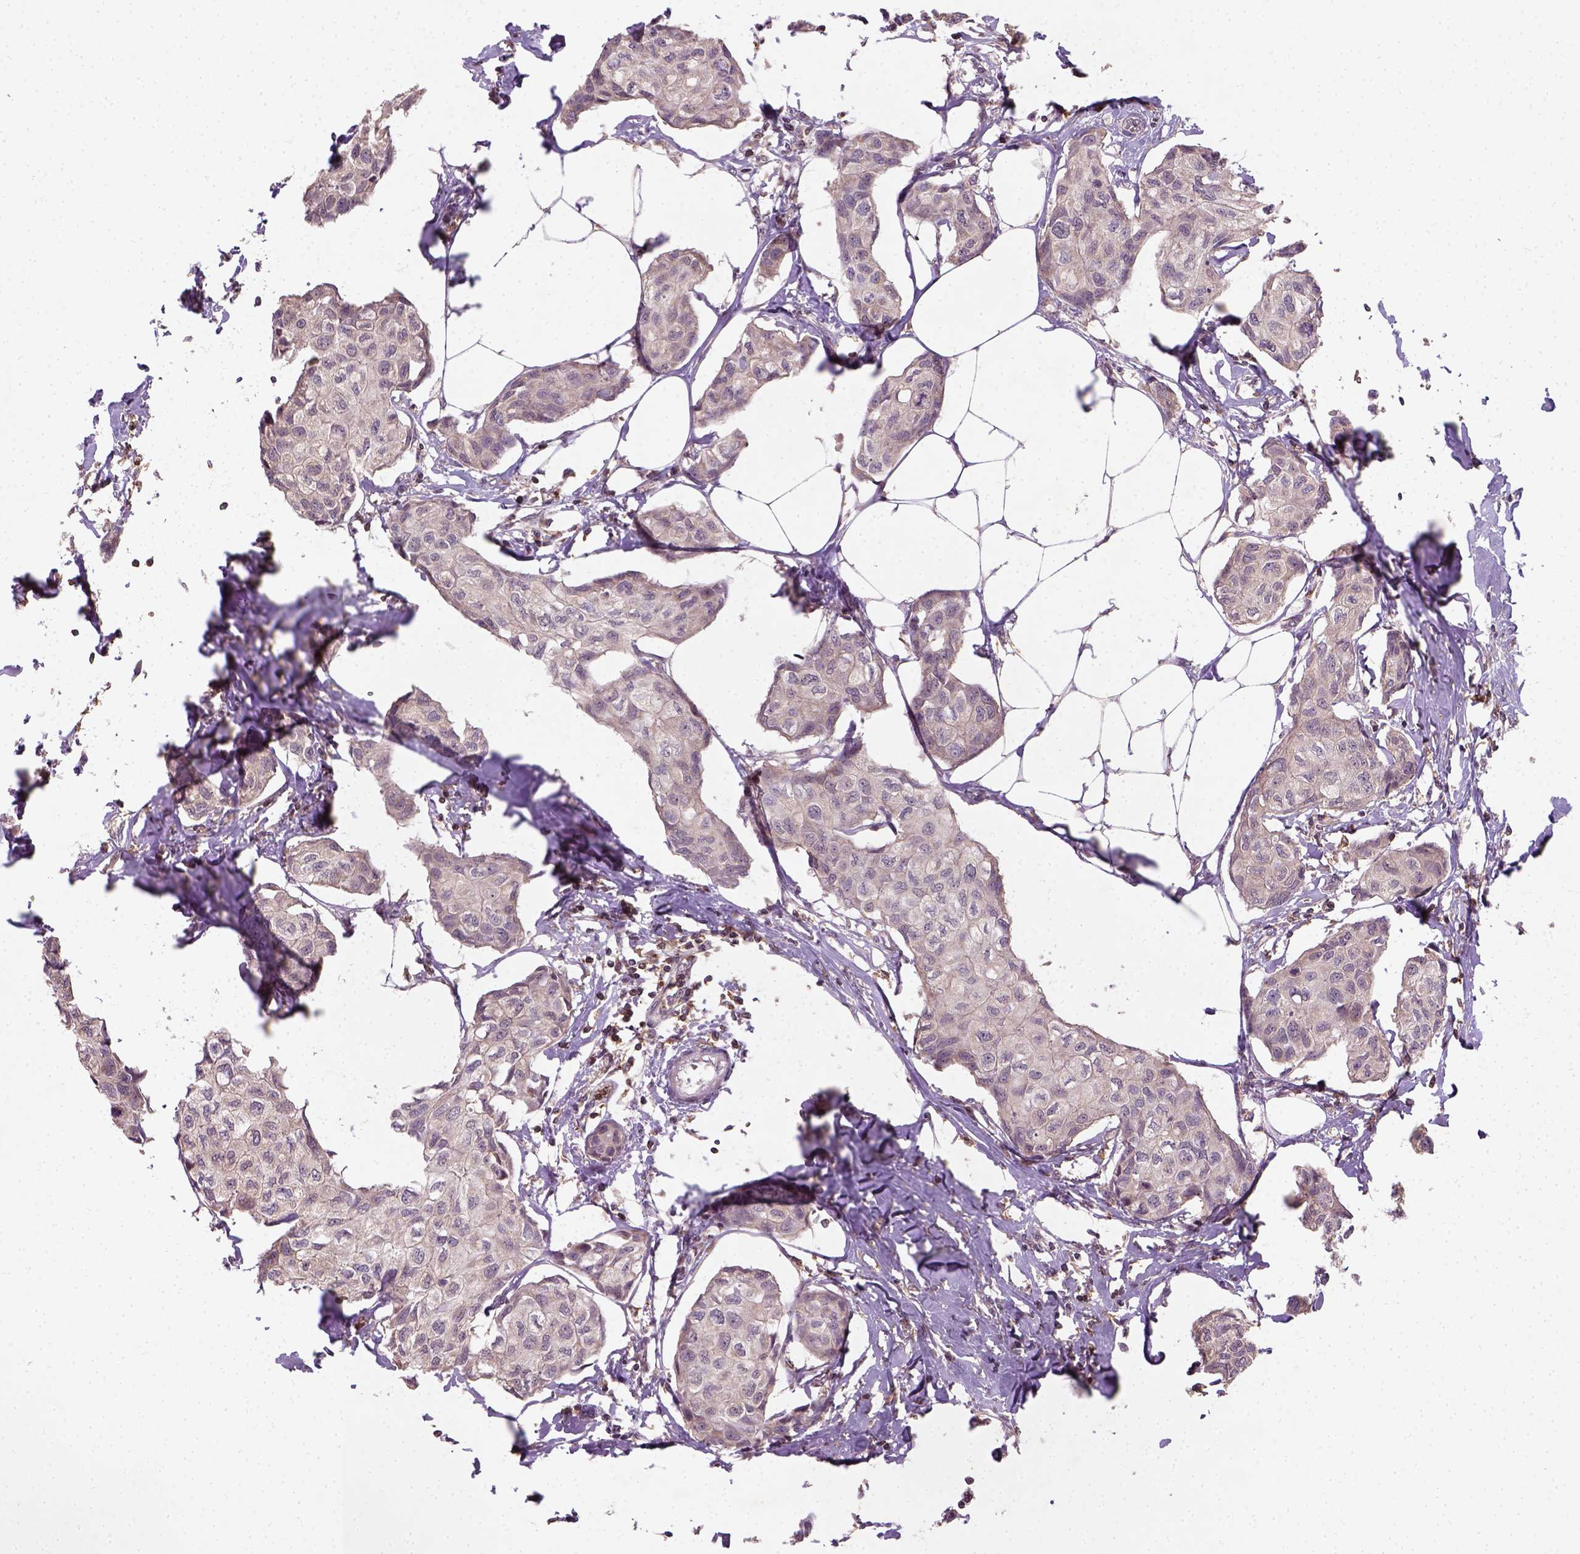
{"staining": {"intensity": "negative", "quantity": "none", "location": "none"}, "tissue": "breast cancer", "cell_type": "Tumor cells", "image_type": "cancer", "snomed": [{"axis": "morphology", "description": "Duct carcinoma"}, {"axis": "topography", "description": "Breast"}], "caption": "Immunohistochemistry of breast intraductal carcinoma shows no staining in tumor cells.", "gene": "CAMKK1", "patient": {"sex": "female", "age": 80}}